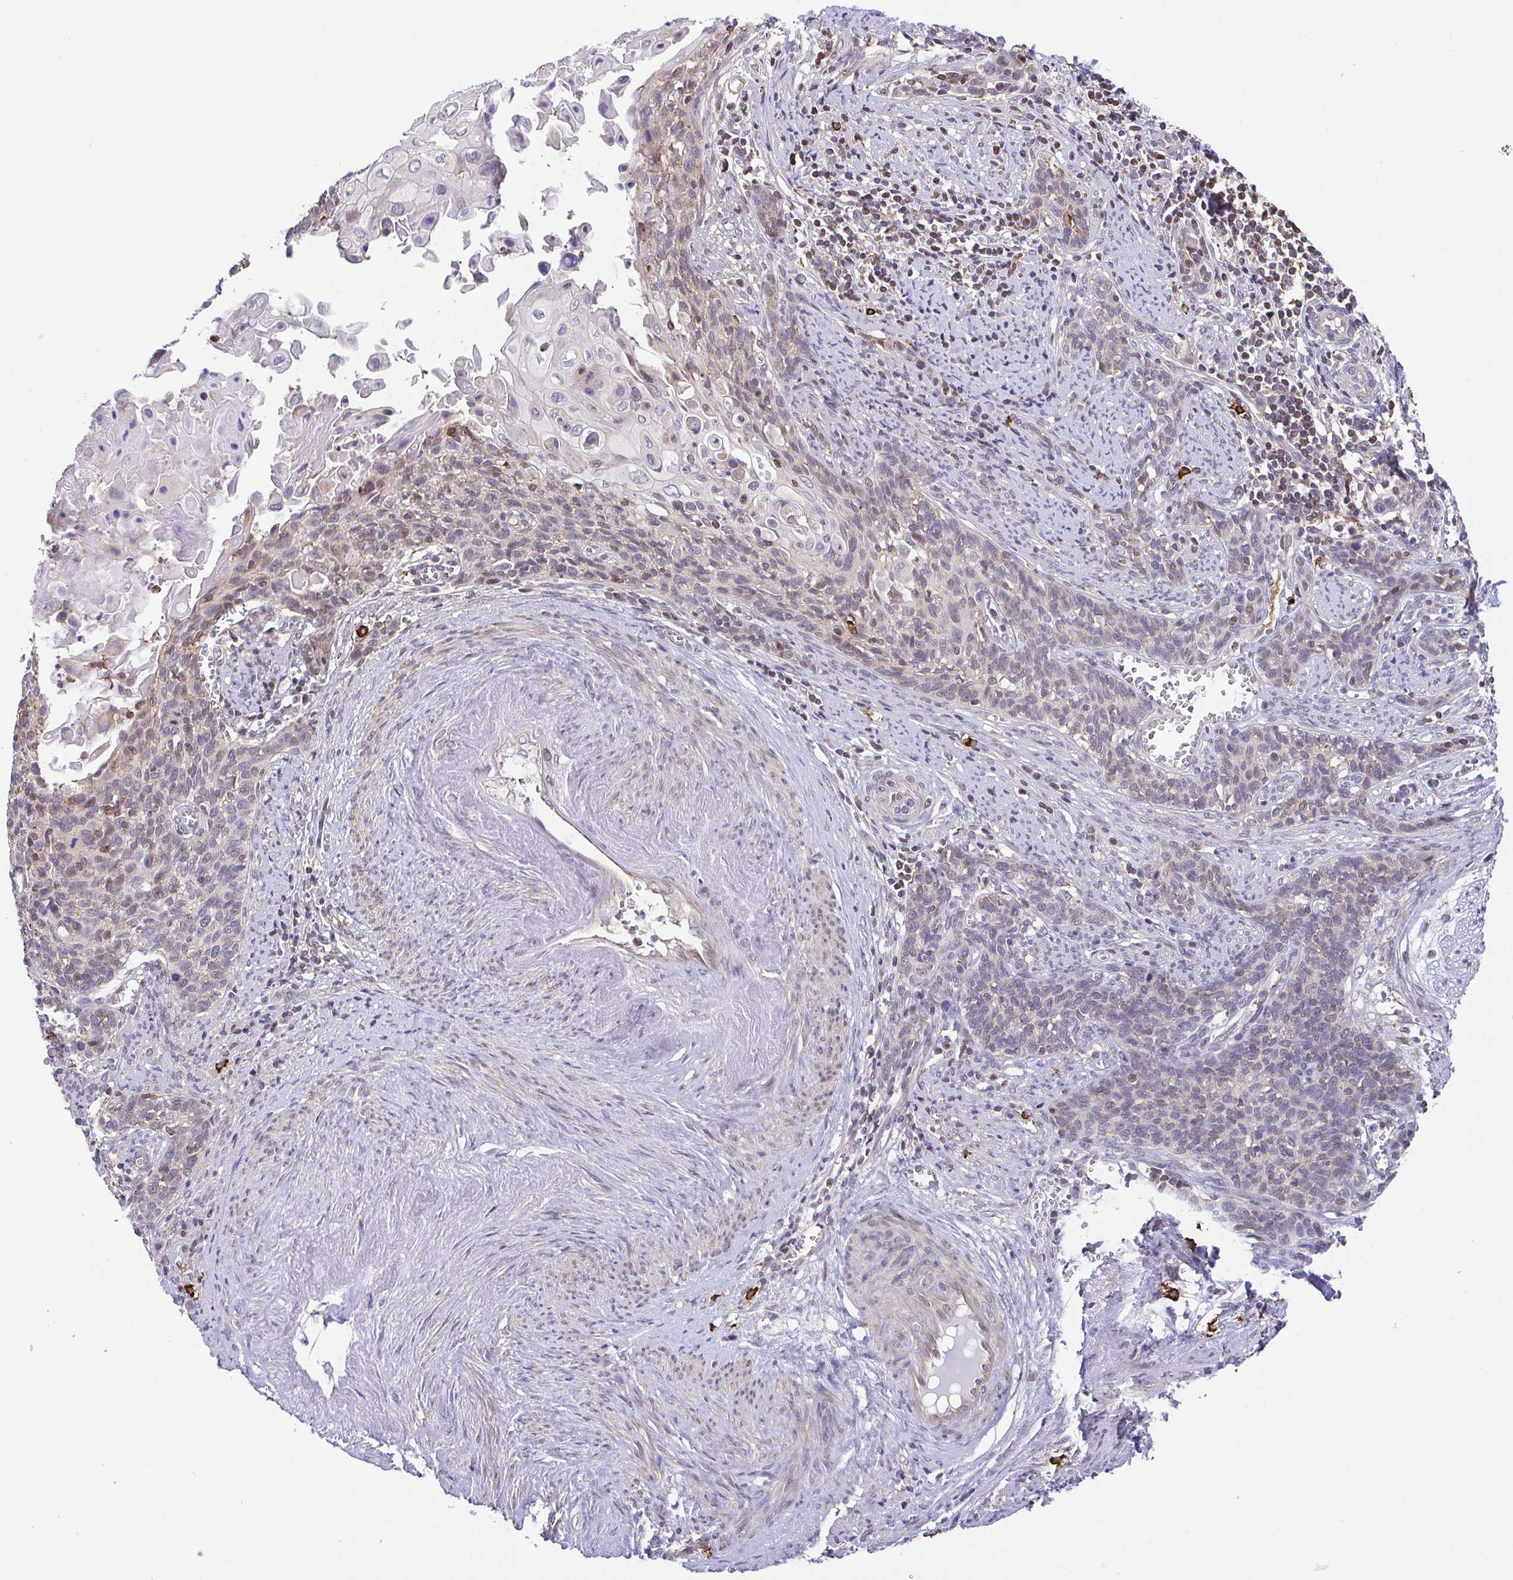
{"staining": {"intensity": "negative", "quantity": "none", "location": "none"}, "tissue": "cervical cancer", "cell_type": "Tumor cells", "image_type": "cancer", "snomed": [{"axis": "morphology", "description": "Squamous cell carcinoma, NOS"}, {"axis": "topography", "description": "Cervix"}], "caption": "Human cervical squamous cell carcinoma stained for a protein using immunohistochemistry (IHC) shows no positivity in tumor cells.", "gene": "PREPL", "patient": {"sex": "female", "age": 39}}